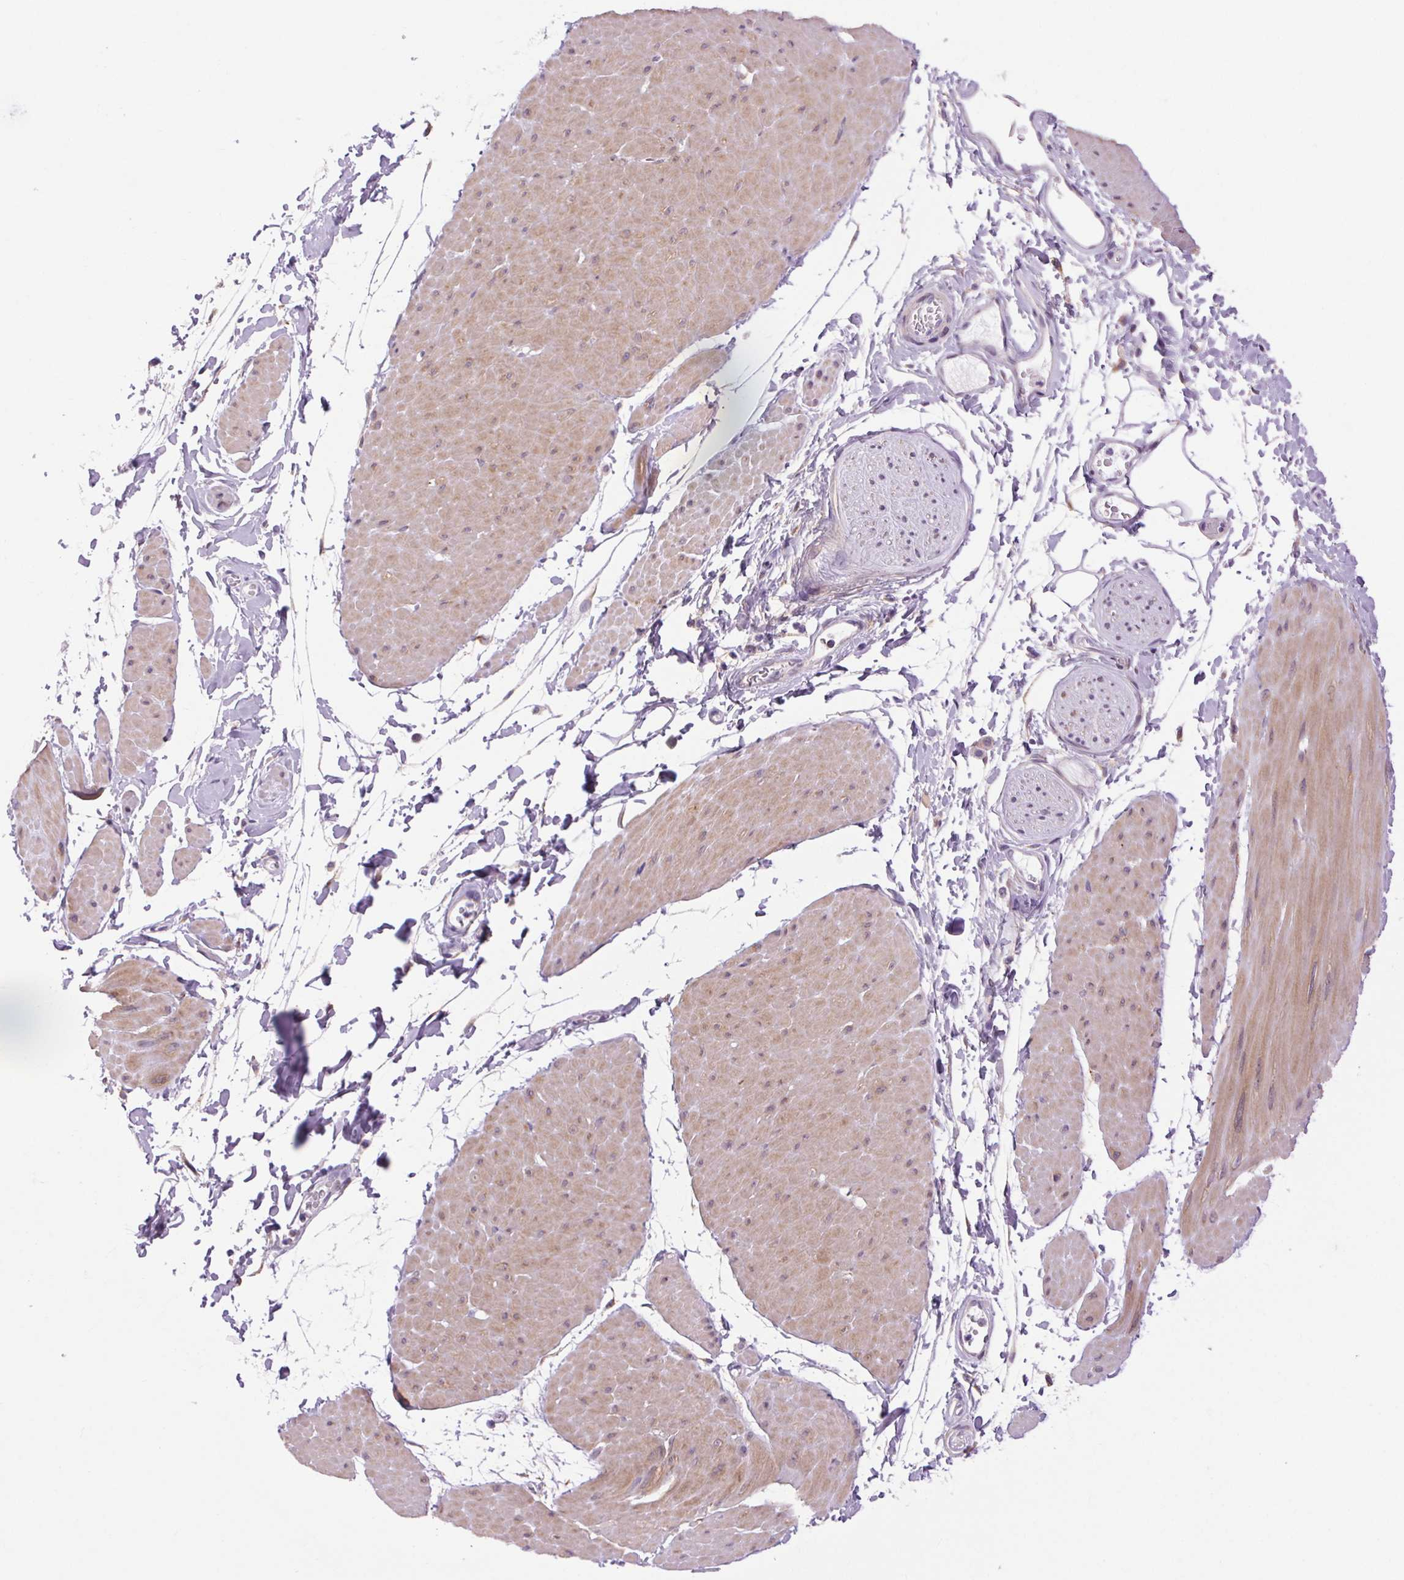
{"staining": {"intensity": "weak", "quantity": "<25%", "location": "cytoplasmic/membranous"}, "tissue": "adipose tissue", "cell_type": "Adipocytes", "image_type": "normal", "snomed": [{"axis": "morphology", "description": "Normal tissue, NOS"}, {"axis": "topography", "description": "Smooth muscle"}, {"axis": "topography", "description": "Peripheral nerve tissue"}], "caption": "Immunohistochemistry micrograph of benign adipose tissue stained for a protein (brown), which exhibits no positivity in adipocytes. (Stains: DAB immunohistochemistry with hematoxylin counter stain, Microscopy: brightfield microscopy at high magnification).", "gene": "SOWAHC", "patient": {"sex": "male", "age": 58}}